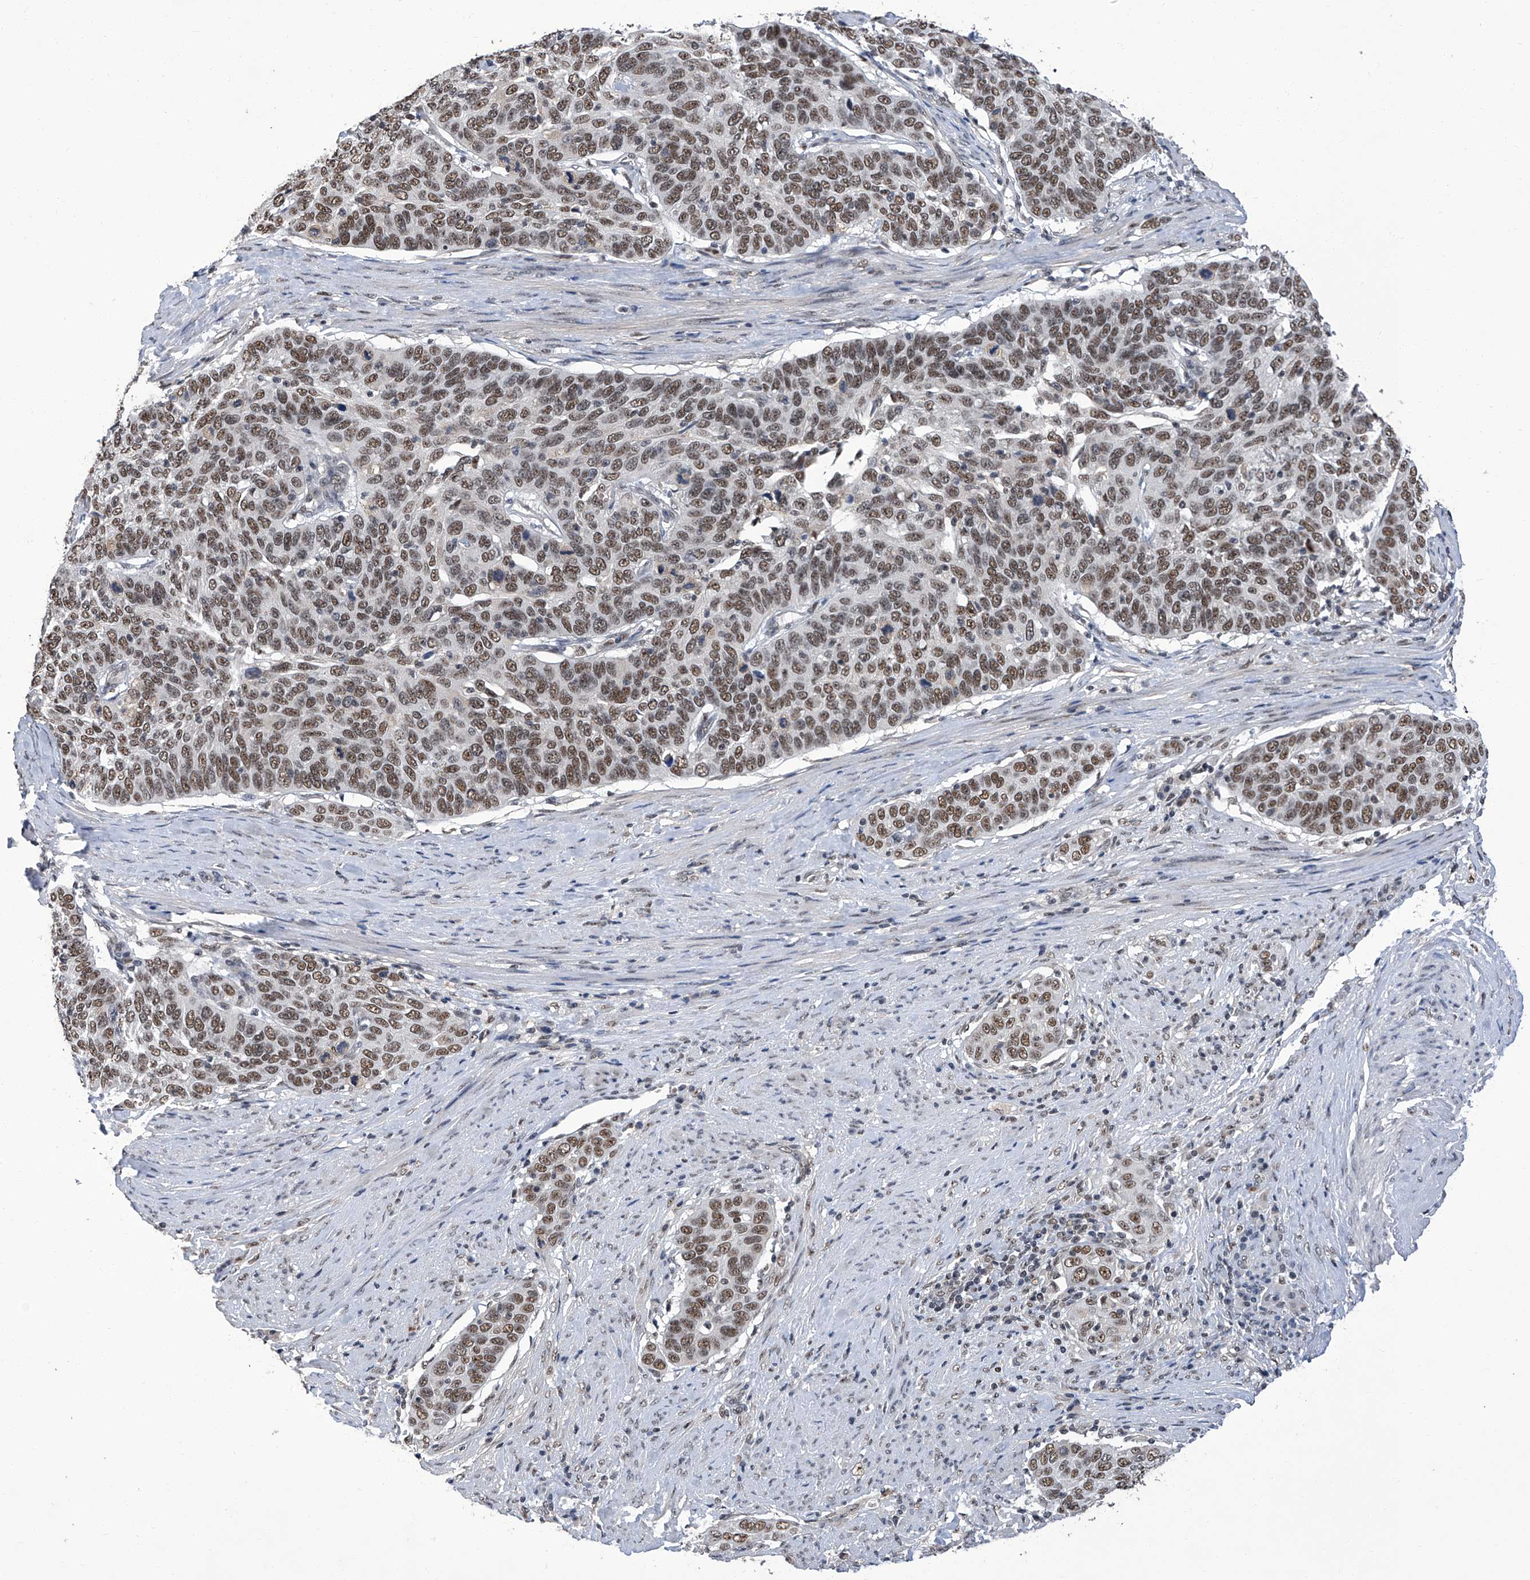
{"staining": {"intensity": "moderate", "quantity": ">75%", "location": "nuclear"}, "tissue": "cervical cancer", "cell_type": "Tumor cells", "image_type": "cancer", "snomed": [{"axis": "morphology", "description": "Squamous cell carcinoma, NOS"}, {"axis": "topography", "description": "Cervix"}], "caption": "High-power microscopy captured an immunohistochemistry (IHC) histopathology image of cervical cancer, revealing moderate nuclear expression in approximately >75% of tumor cells.", "gene": "CMTR1", "patient": {"sex": "female", "age": 60}}